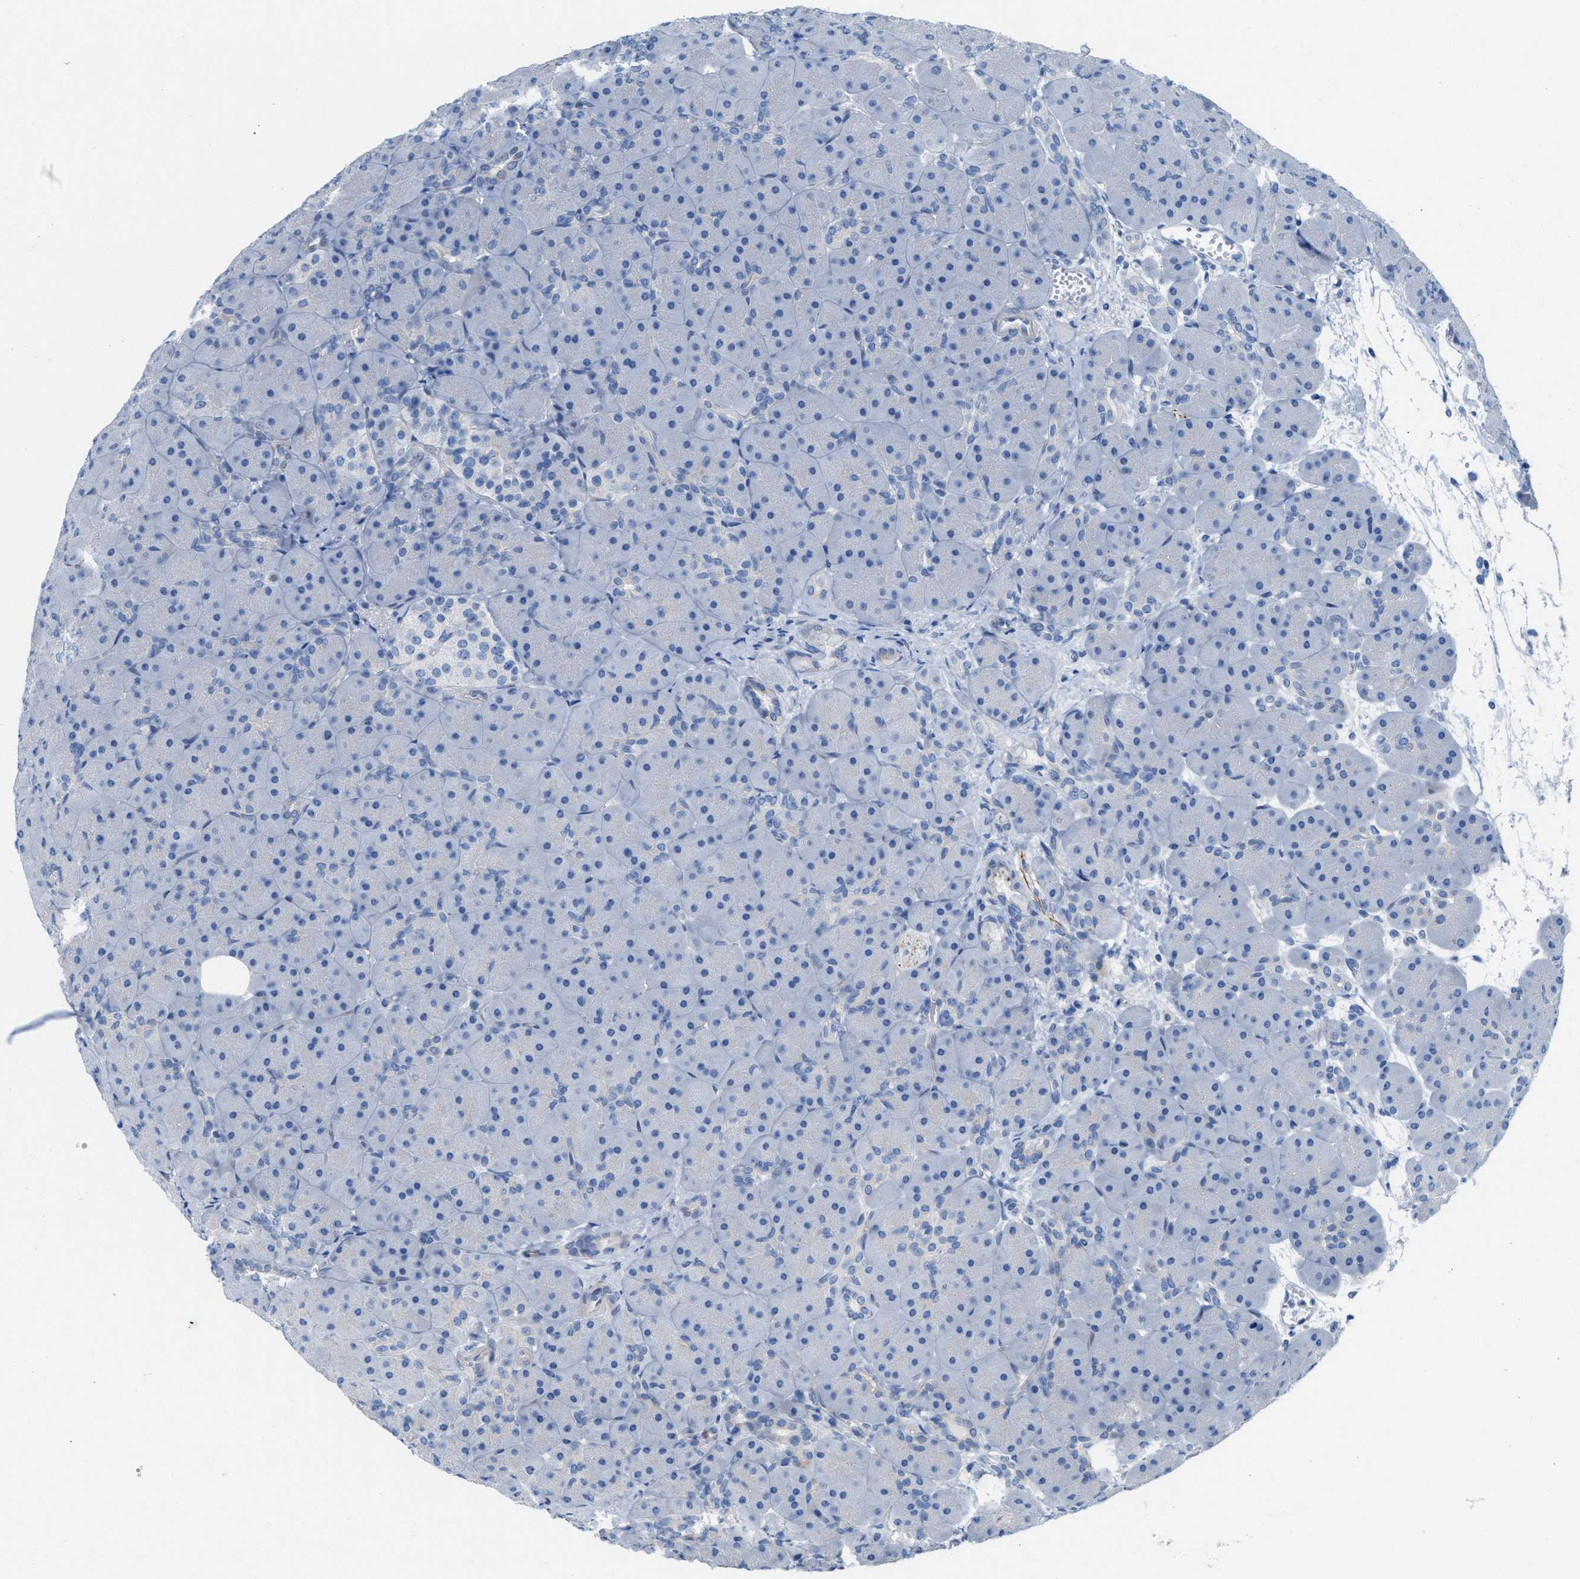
{"staining": {"intensity": "negative", "quantity": "none", "location": "none"}, "tissue": "pancreas", "cell_type": "Exocrine glandular cells", "image_type": "normal", "snomed": [{"axis": "morphology", "description": "Normal tissue, NOS"}, {"axis": "topography", "description": "Pancreas"}], "caption": "The micrograph demonstrates no staining of exocrine glandular cells in benign pancreas.", "gene": "MPP3", "patient": {"sex": "male", "age": 66}}